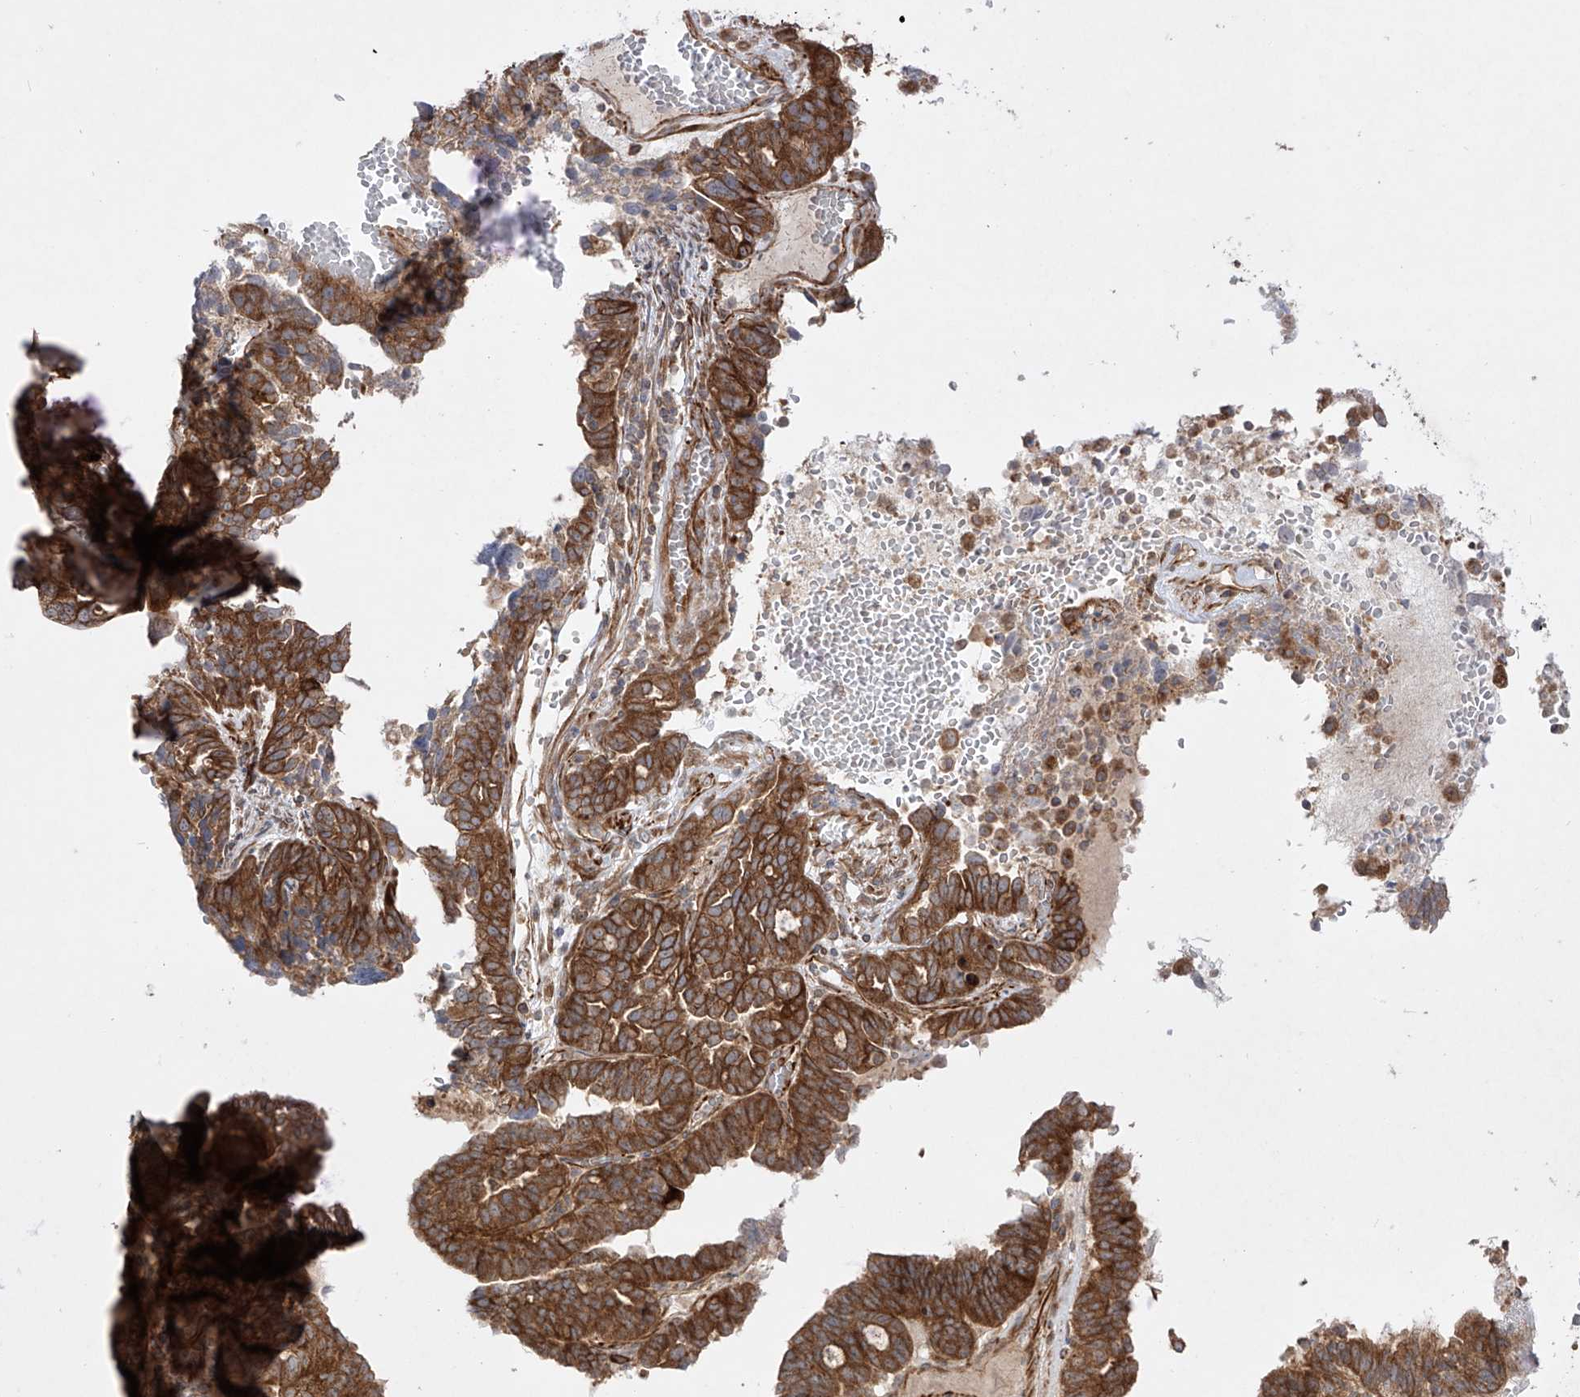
{"staining": {"intensity": "strong", "quantity": ">75%", "location": "cytoplasmic/membranous"}, "tissue": "ovarian cancer", "cell_type": "Tumor cells", "image_type": "cancer", "snomed": [{"axis": "morphology", "description": "Cystadenocarcinoma, serous, NOS"}, {"axis": "topography", "description": "Ovary"}], "caption": "A brown stain highlights strong cytoplasmic/membranous staining of a protein in serous cystadenocarcinoma (ovarian) tumor cells.", "gene": "YKT6", "patient": {"sex": "female", "age": 59}}